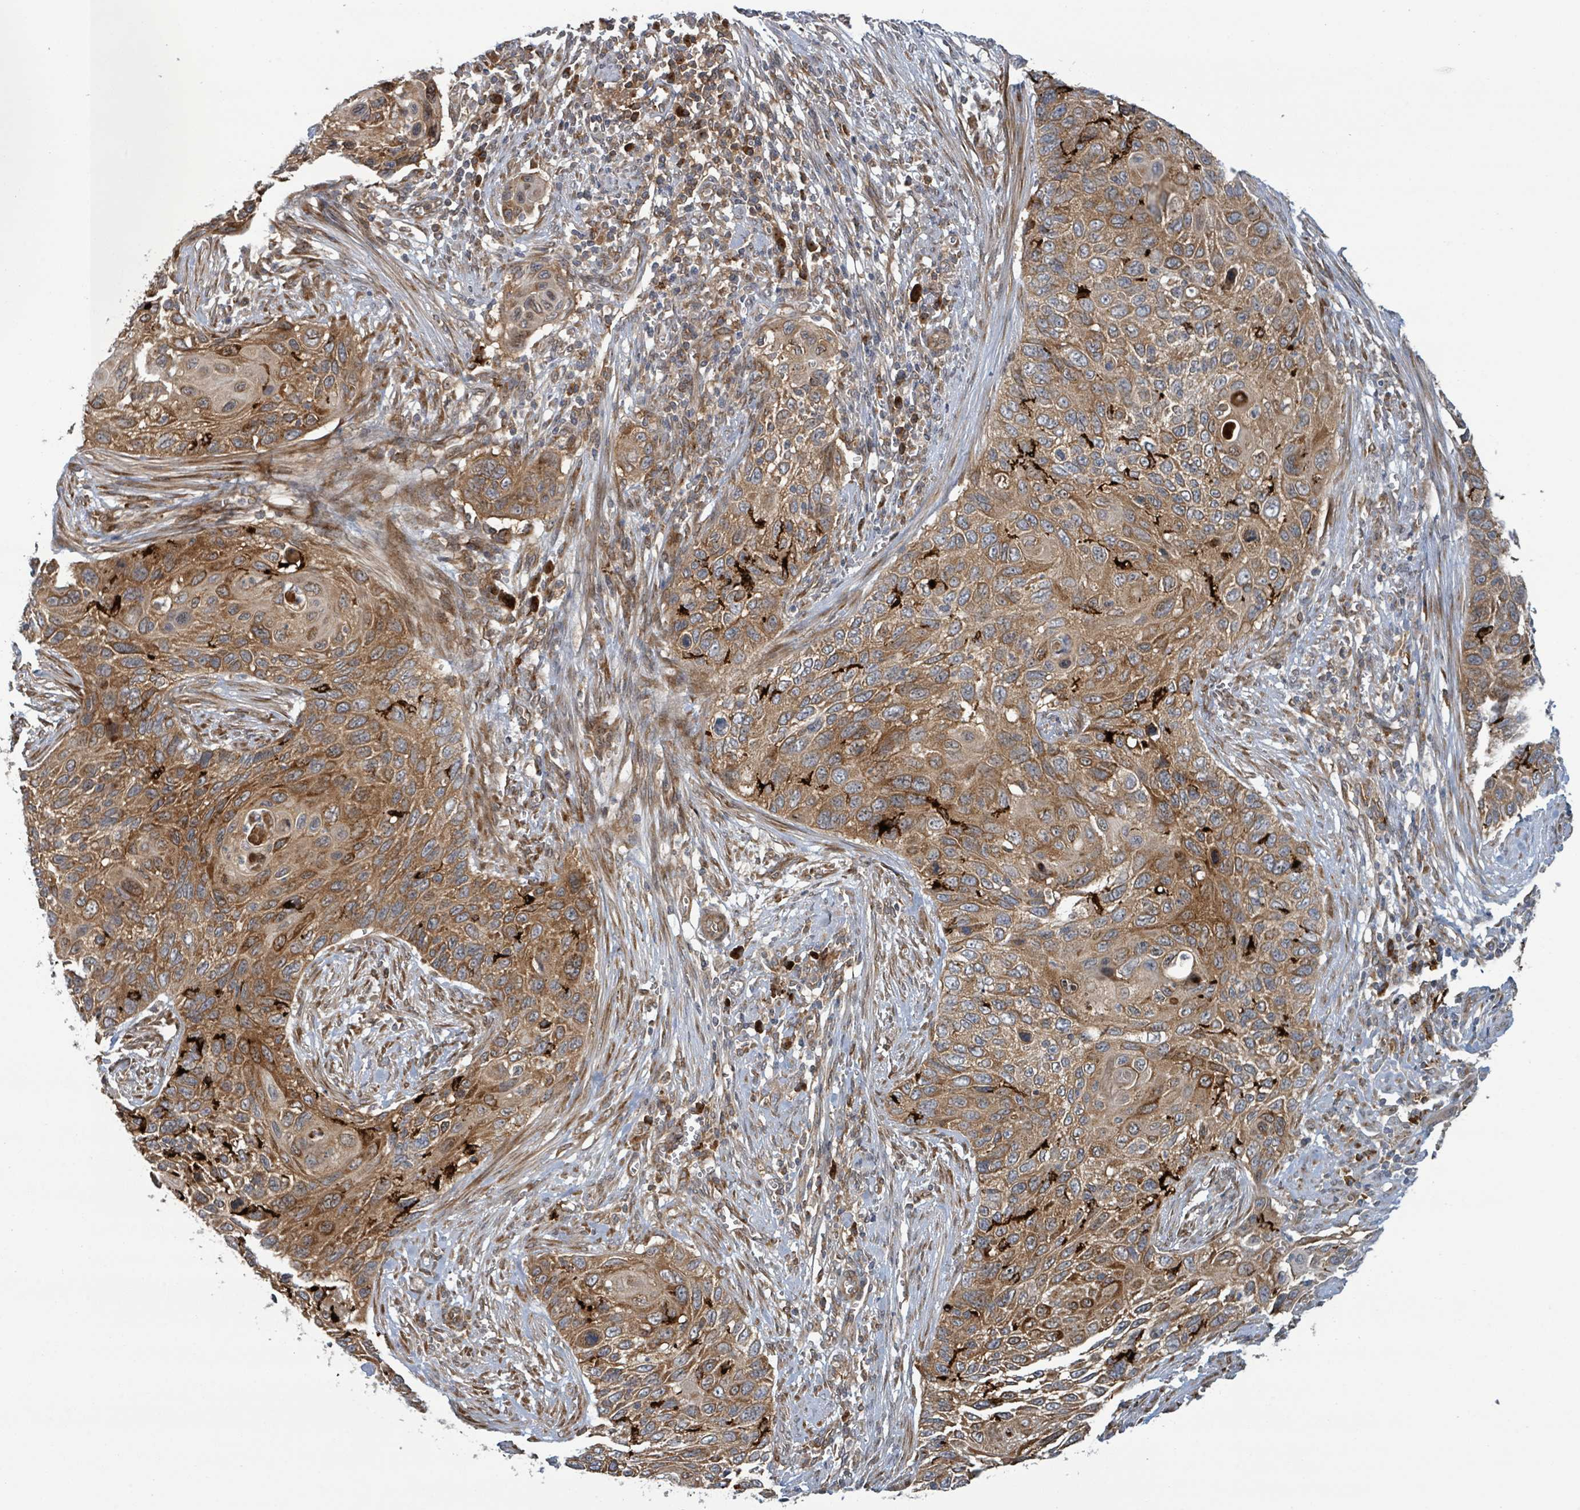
{"staining": {"intensity": "strong", "quantity": ">75%", "location": "cytoplasmic/membranous"}, "tissue": "cervical cancer", "cell_type": "Tumor cells", "image_type": "cancer", "snomed": [{"axis": "morphology", "description": "Squamous cell carcinoma, NOS"}, {"axis": "topography", "description": "Cervix"}], "caption": "Immunohistochemical staining of cervical cancer shows high levels of strong cytoplasmic/membranous protein positivity in approximately >75% of tumor cells. The protein is stained brown, and the nuclei are stained in blue (DAB (3,3'-diaminobenzidine) IHC with brightfield microscopy, high magnification).", "gene": "OR51E1", "patient": {"sex": "female", "age": 70}}